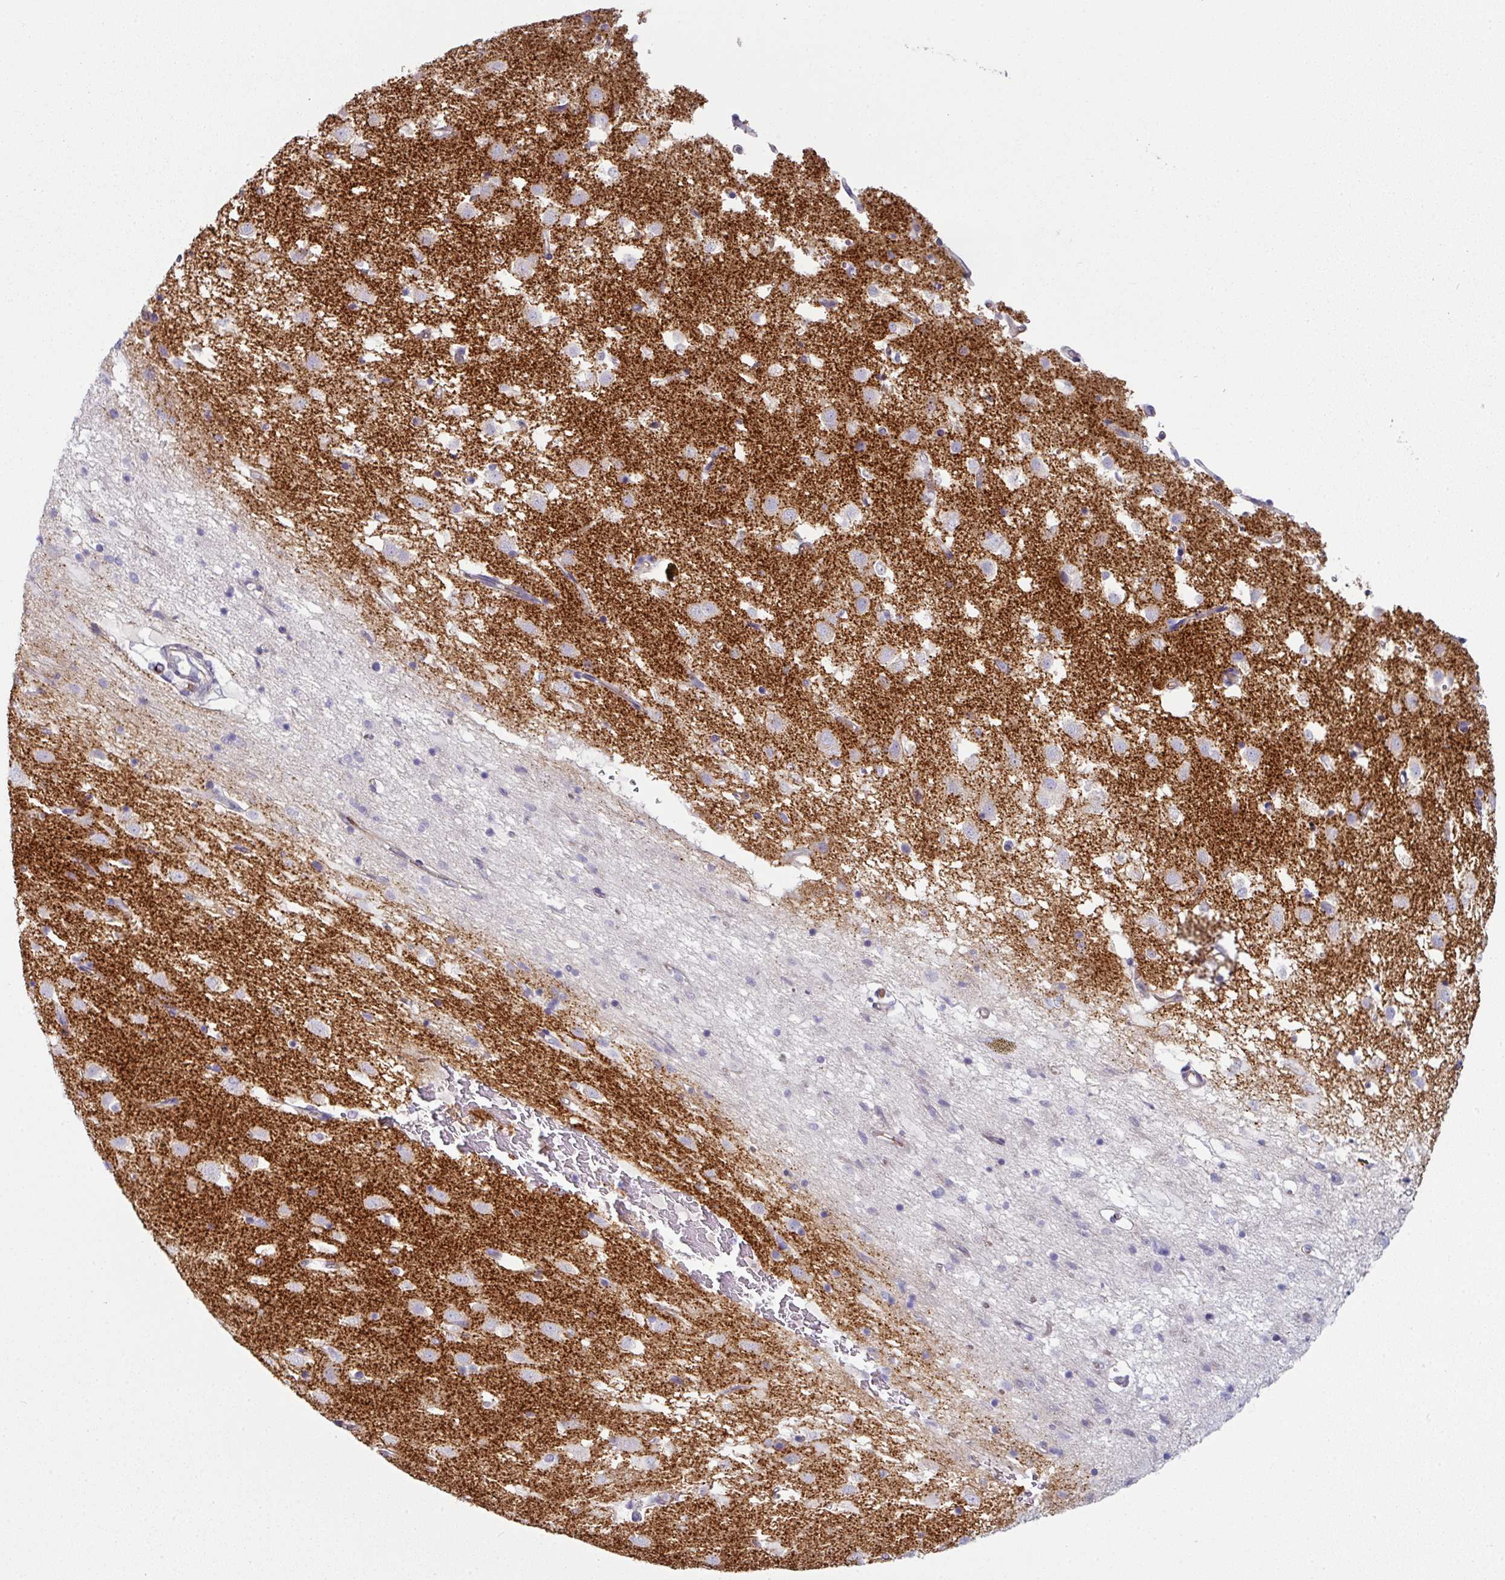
{"staining": {"intensity": "negative", "quantity": "none", "location": "none"}, "tissue": "caudate", "cell_type": "Glial cells", "image_type": "normal", "snomed": [{"axis": "morphology", "description": "Normal tissue, NOS"}, {"axis": "topography", "description": "Lateral ventricle wall"}], "caption": "IHC histopathology image of unremarkable human caudate stained for a protein (brown), which shows no expression in glial cells.", "gene": "SLC17A7", "patient": {"sex": "male", "age": 58}}